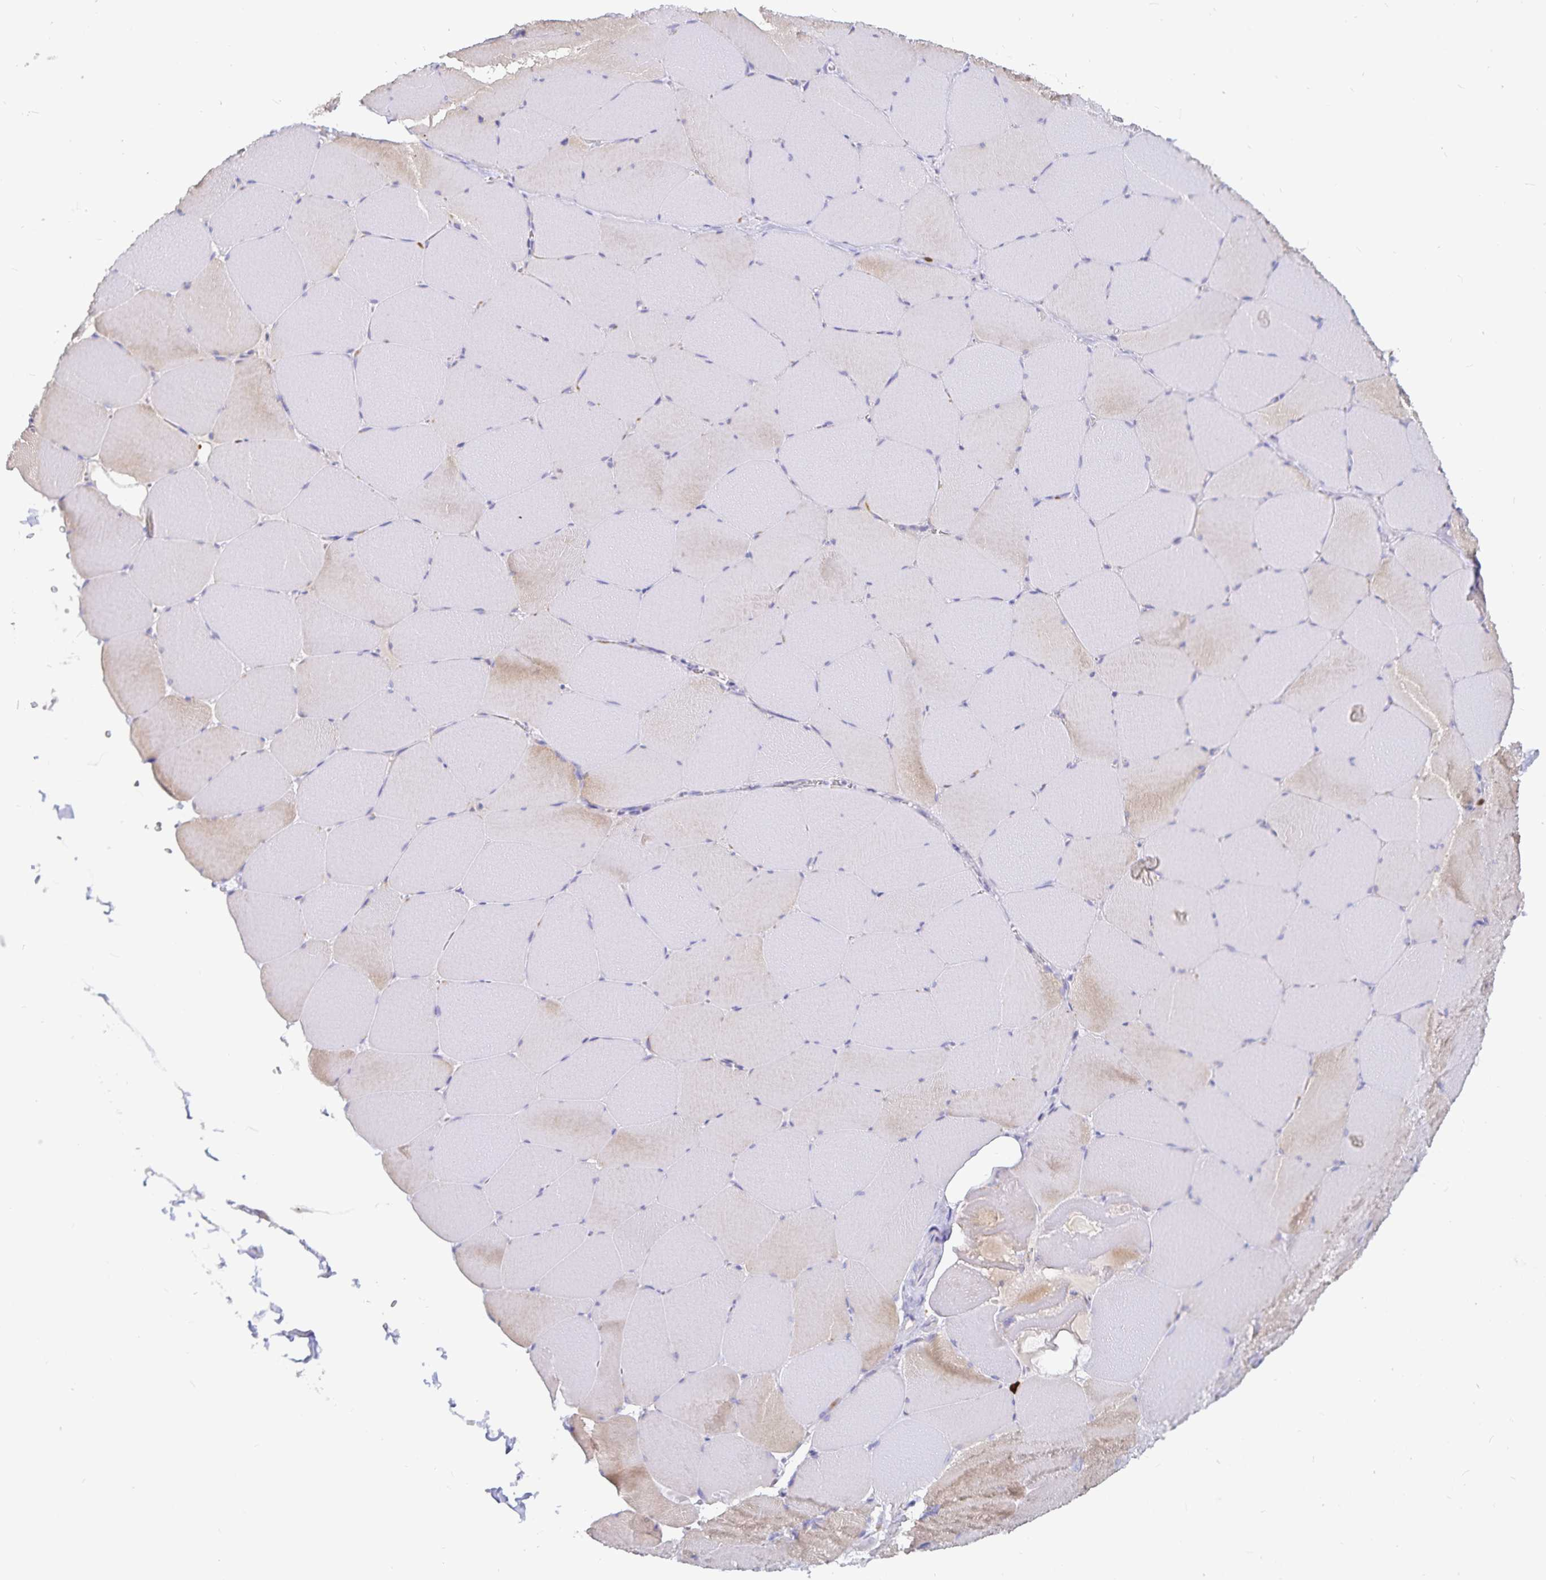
{"staining": {"intensity": "weak", "quantity": "25%-75%", "location": "cytoplasmic/membranous"}, "tissue": "skeletal muscle", "cell_type": "Myocytes", "image_type": "normal", "snomed": [{"axis": "morphology", "description": "Normal tissue, NOS"}, {"axis": "topography", "description": "Skeletal muscle"}, {"axis": "topography", "description": "Head-Neck"}], "caption": "Approximately 25%-75% of myocytes in benign human skeletal muscle exhibit weak cytoplasmic/membranous protein positivity as visualized by brown immunohistochemical staining.", "gene": "PKHD1", "patient": {"sex": "male", "age": 66}}